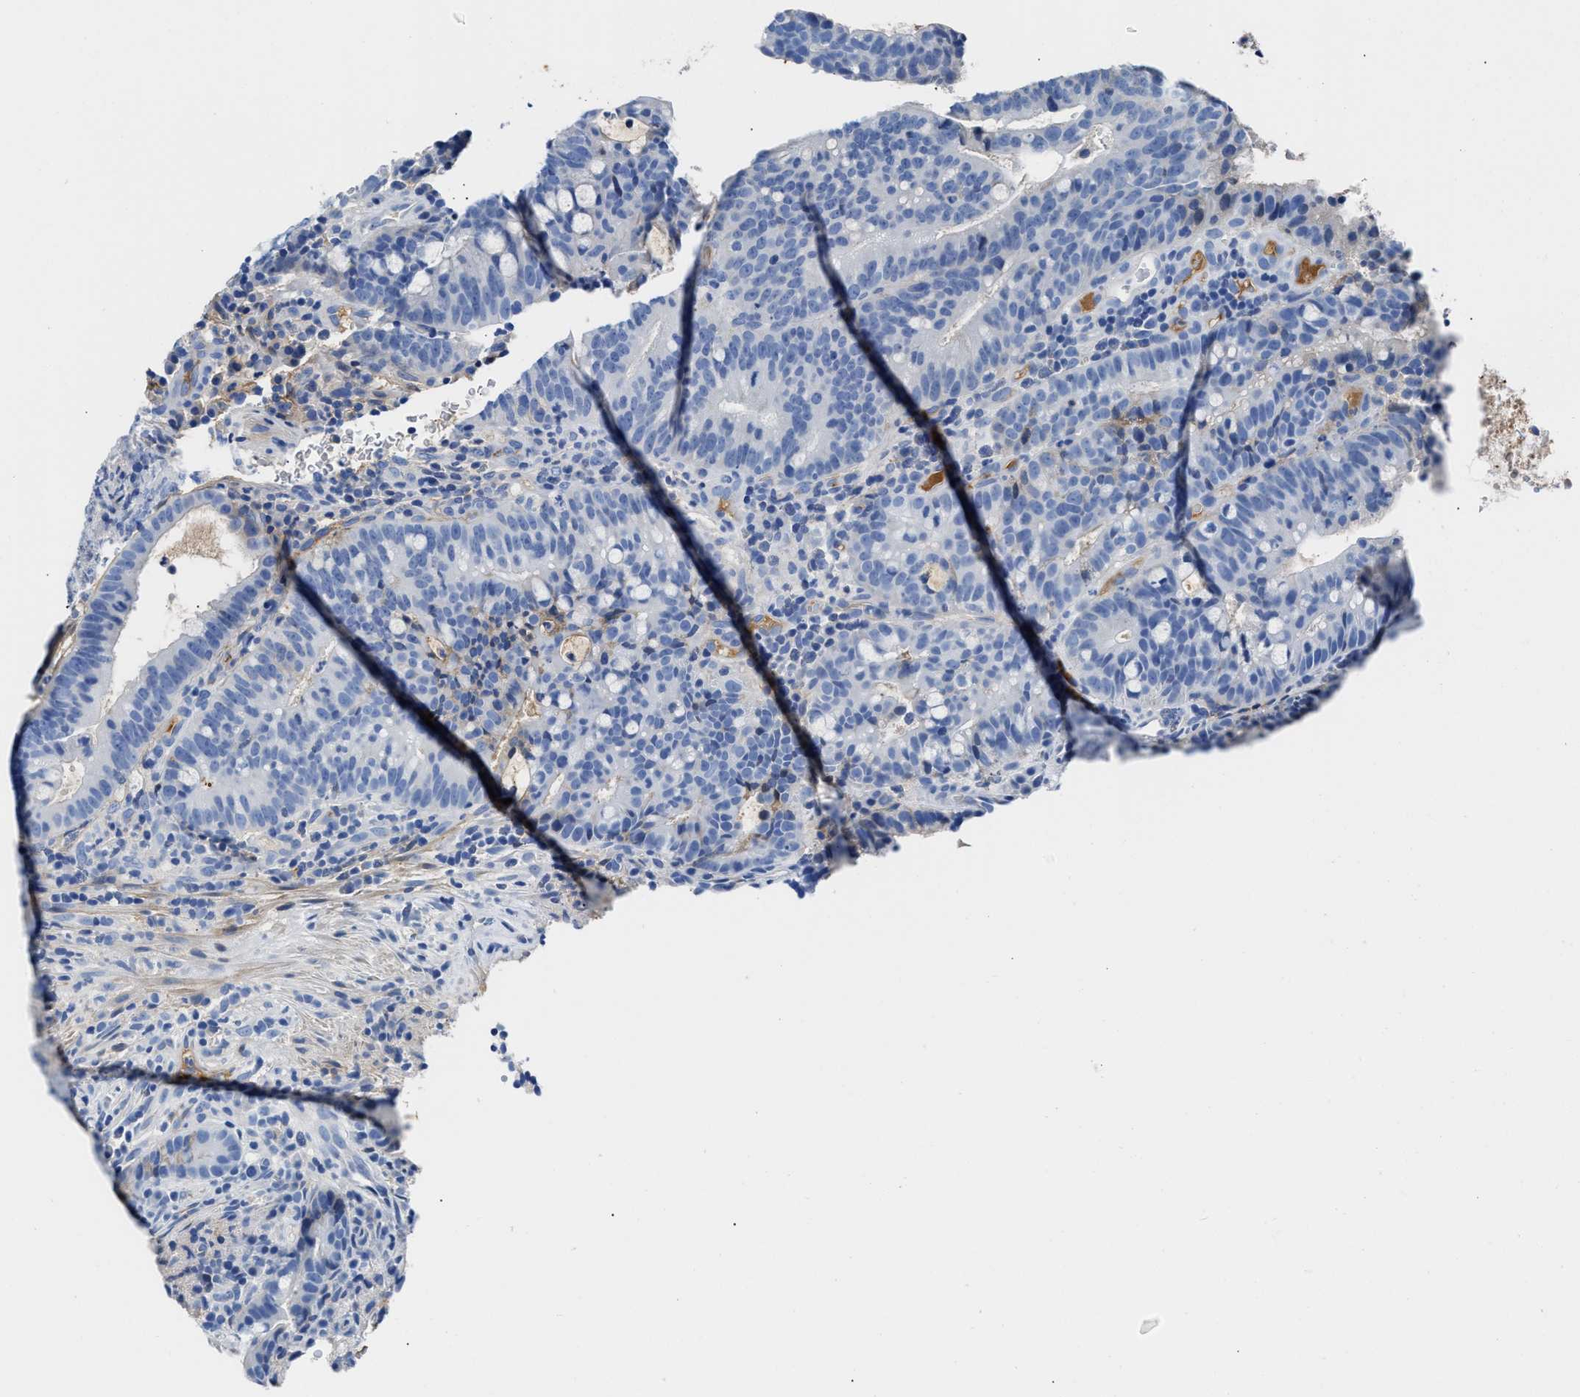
{"staining": {"intensity": "negative", "quantity": "none", "location": "none"}, "tissue": "colorectal cancer", "cell_type": "Tumor cells", "image_type": "cancer", "snomed": [{"axis": "morphology", "description": "Adenocarcinoma, NOS"}, {"axis": "topography", "description": "Colon"}], "caption": "Immunohistochemistry image of colorectal cancer (adenocarcinoma) stained for a protein (brown), which demonstrates no expression in tumor cells.", "gene": "GC", "patient": {"sex": "female", "age": 66}}